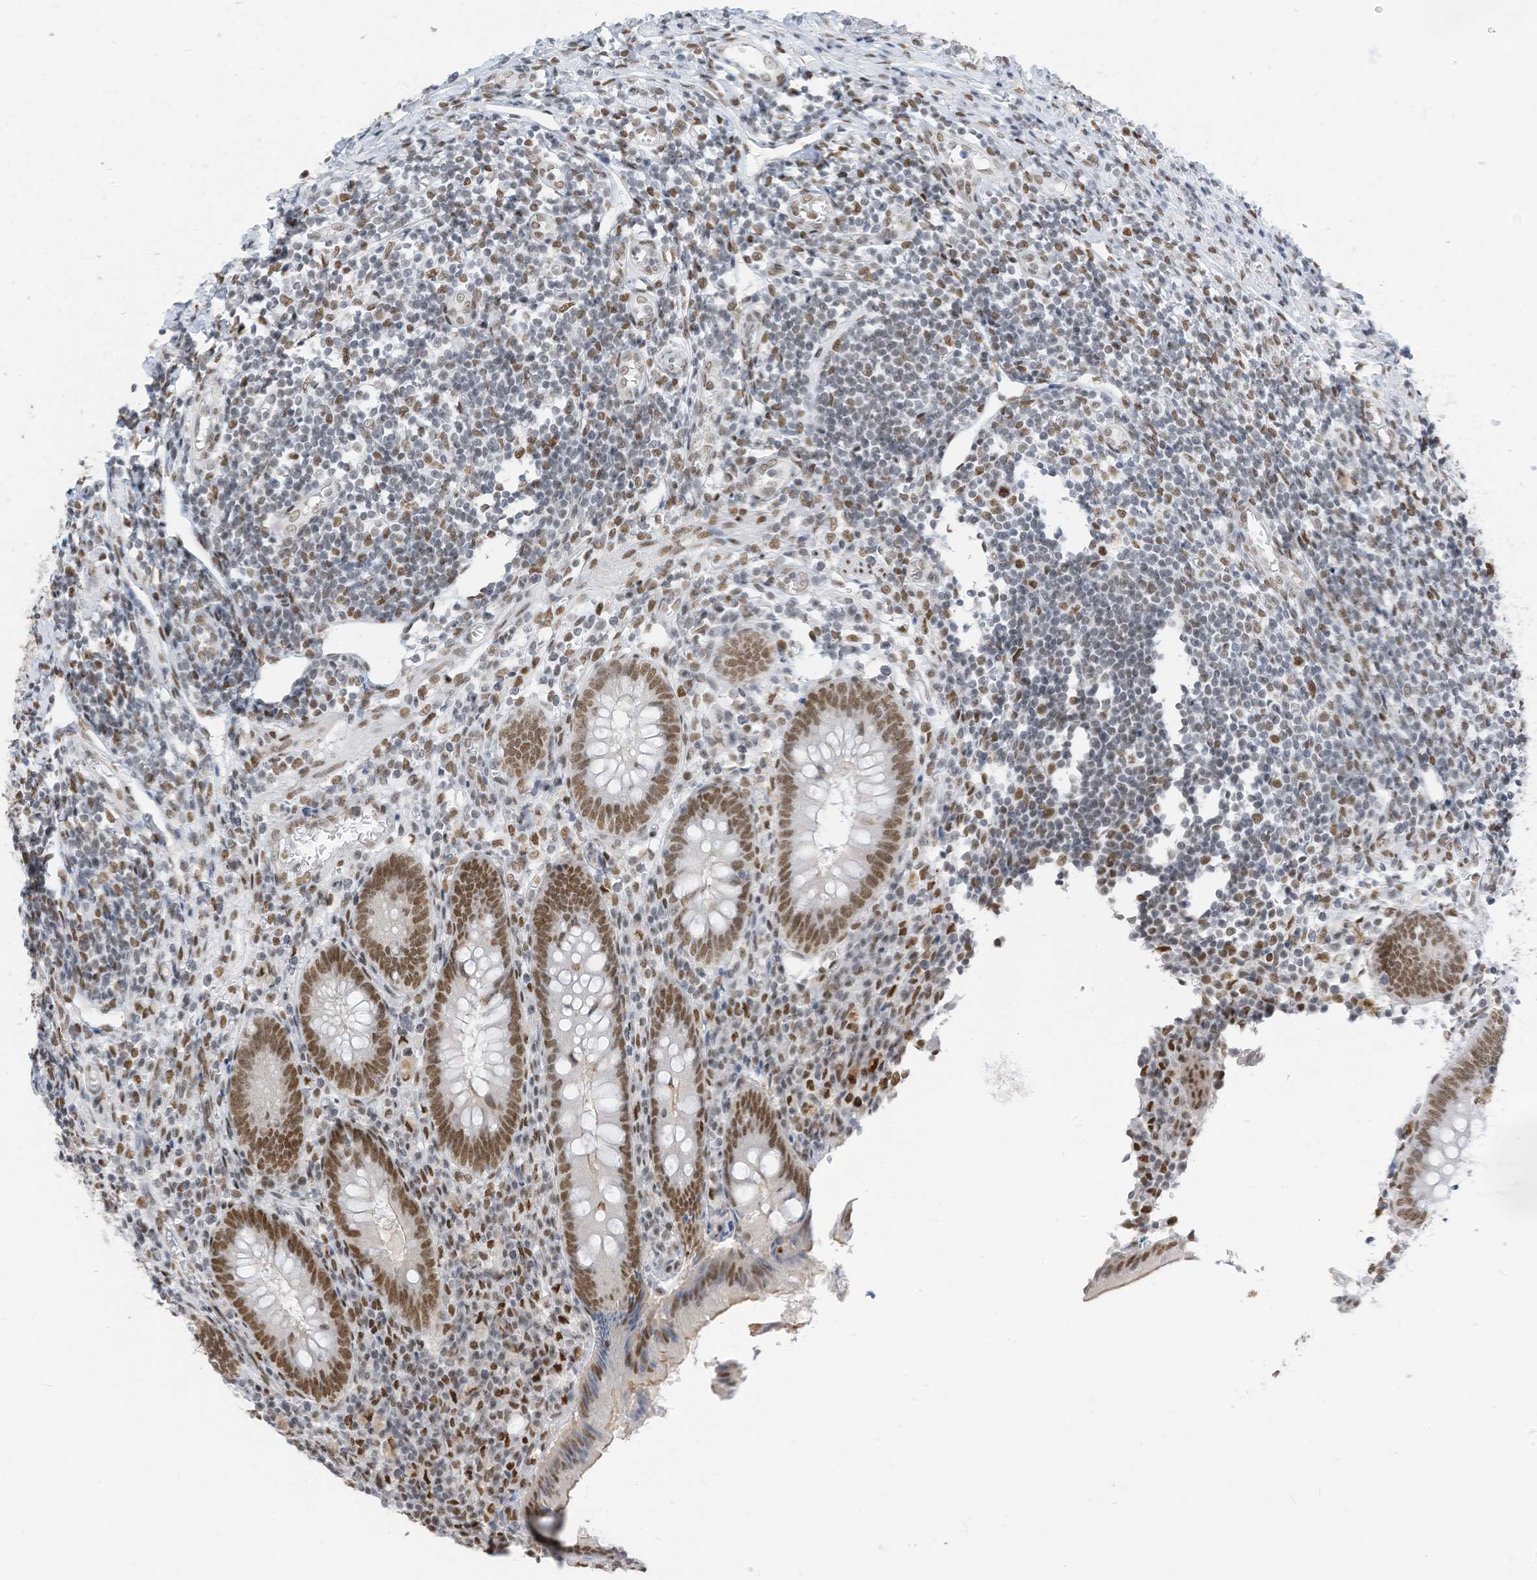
{"staining": {"intensity": "moderate", "quantity": ">75%", "location": "nuclear"}, "tissue": "appendix", "cell_type": "Glandular cells", "image_type": "normal", "snomed": [{"axis": "morphology", "description": "Normal tissue, NOS"}, {"axis": "topography", "description": "Appendix"}], "caption": "Appendix stained for a protein reveals moderate nuclear positivity in glandular cells.", "gene": "KHSRP", "patient": {"sex": "female", "age": 17}}